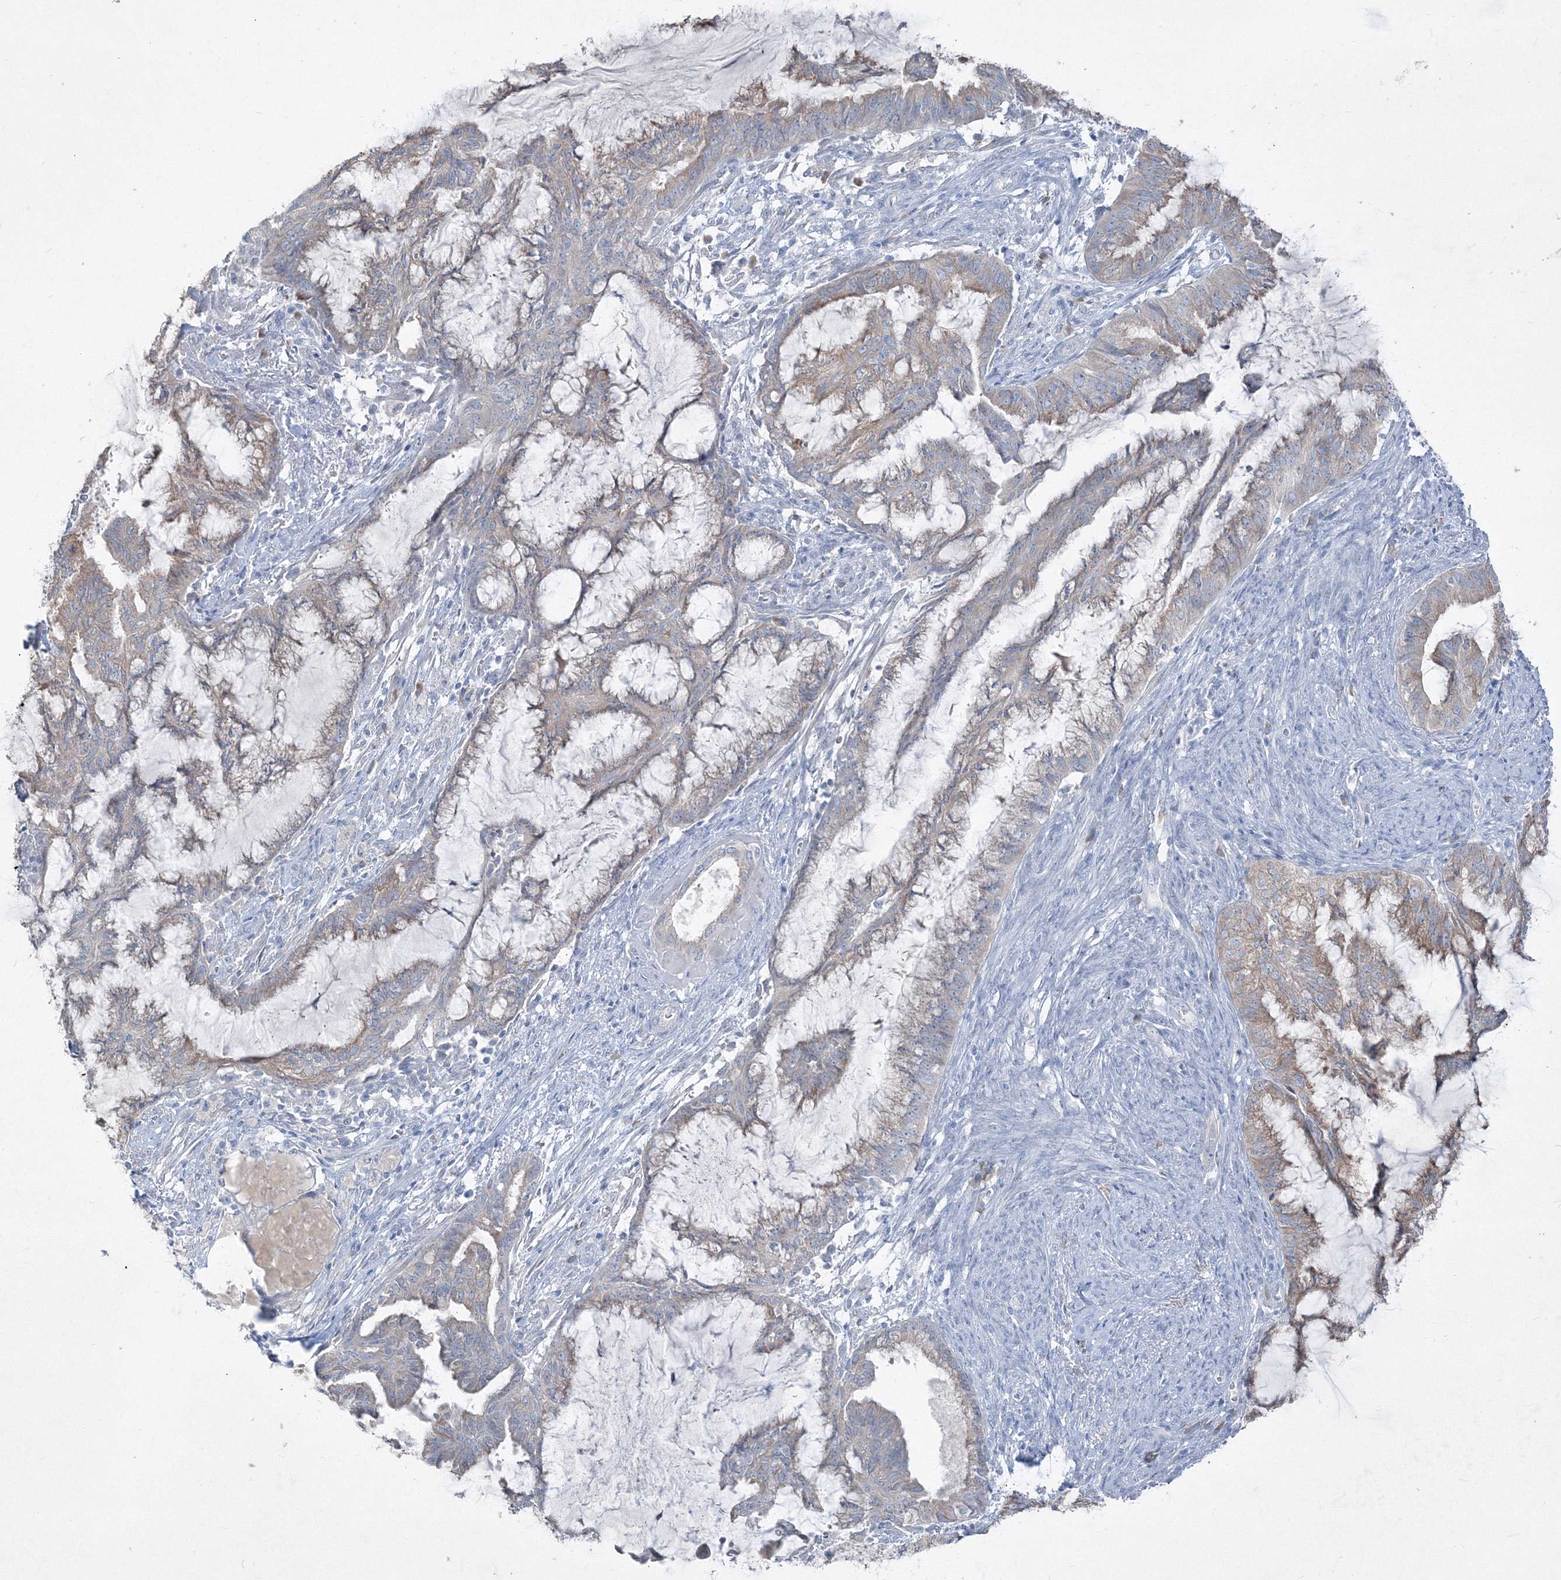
{"staining": {"intensity": "weak", "quantity": "<25%", "location": "cytoplasmic/membranous"}, "tissue": "endometrial cancer", "cell_type": "Tumor cells", "image_type": "cancer", "snomed": [{"axis": "morphology", "description": "Adenocarcinoma, NOS"}, {"axis": "topography", "description": "Endometrium"}], "caption": "Photomicrograph shows no protein staining in tumor cells of endometrial adenocarcinoma tissue.", "gene": "IFNAR1", "patient": {"sex": "female", "age": 86}}